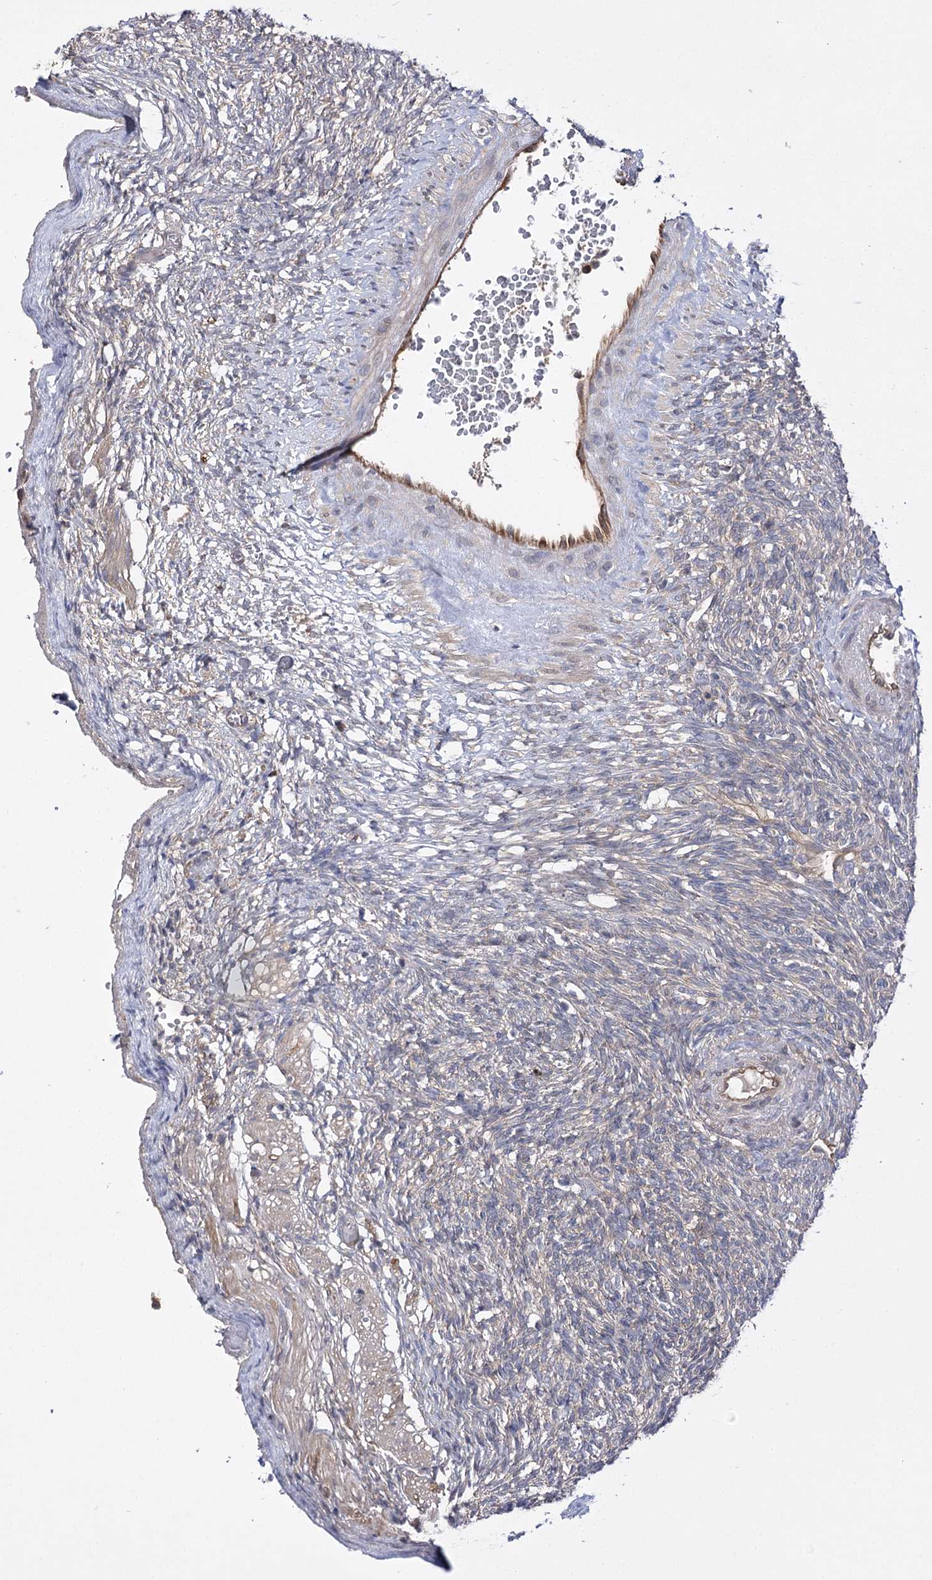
{"staining": {"intensity": "strong", "quantity": ">75%", "location": "cytoplasmic/membranous"}, "tissue": "ovary", "cell_type": "Follicle cells", "image_type": "normal", "snomed": [{"axis": "morphology", "description": "Normal tissue, NOS"}, {"axis": "topography", "description": "Ovary"}], "caption": "Protein expression analysis of benign human ovary reveals strong cytoplasmic/membranous staining in approximately >75% of follicle cells. (brown staining indicates protein expression, while blue staining denotes nuclei).", "gene": "BCR", "patient": {"sex": "female", "age": 34}}